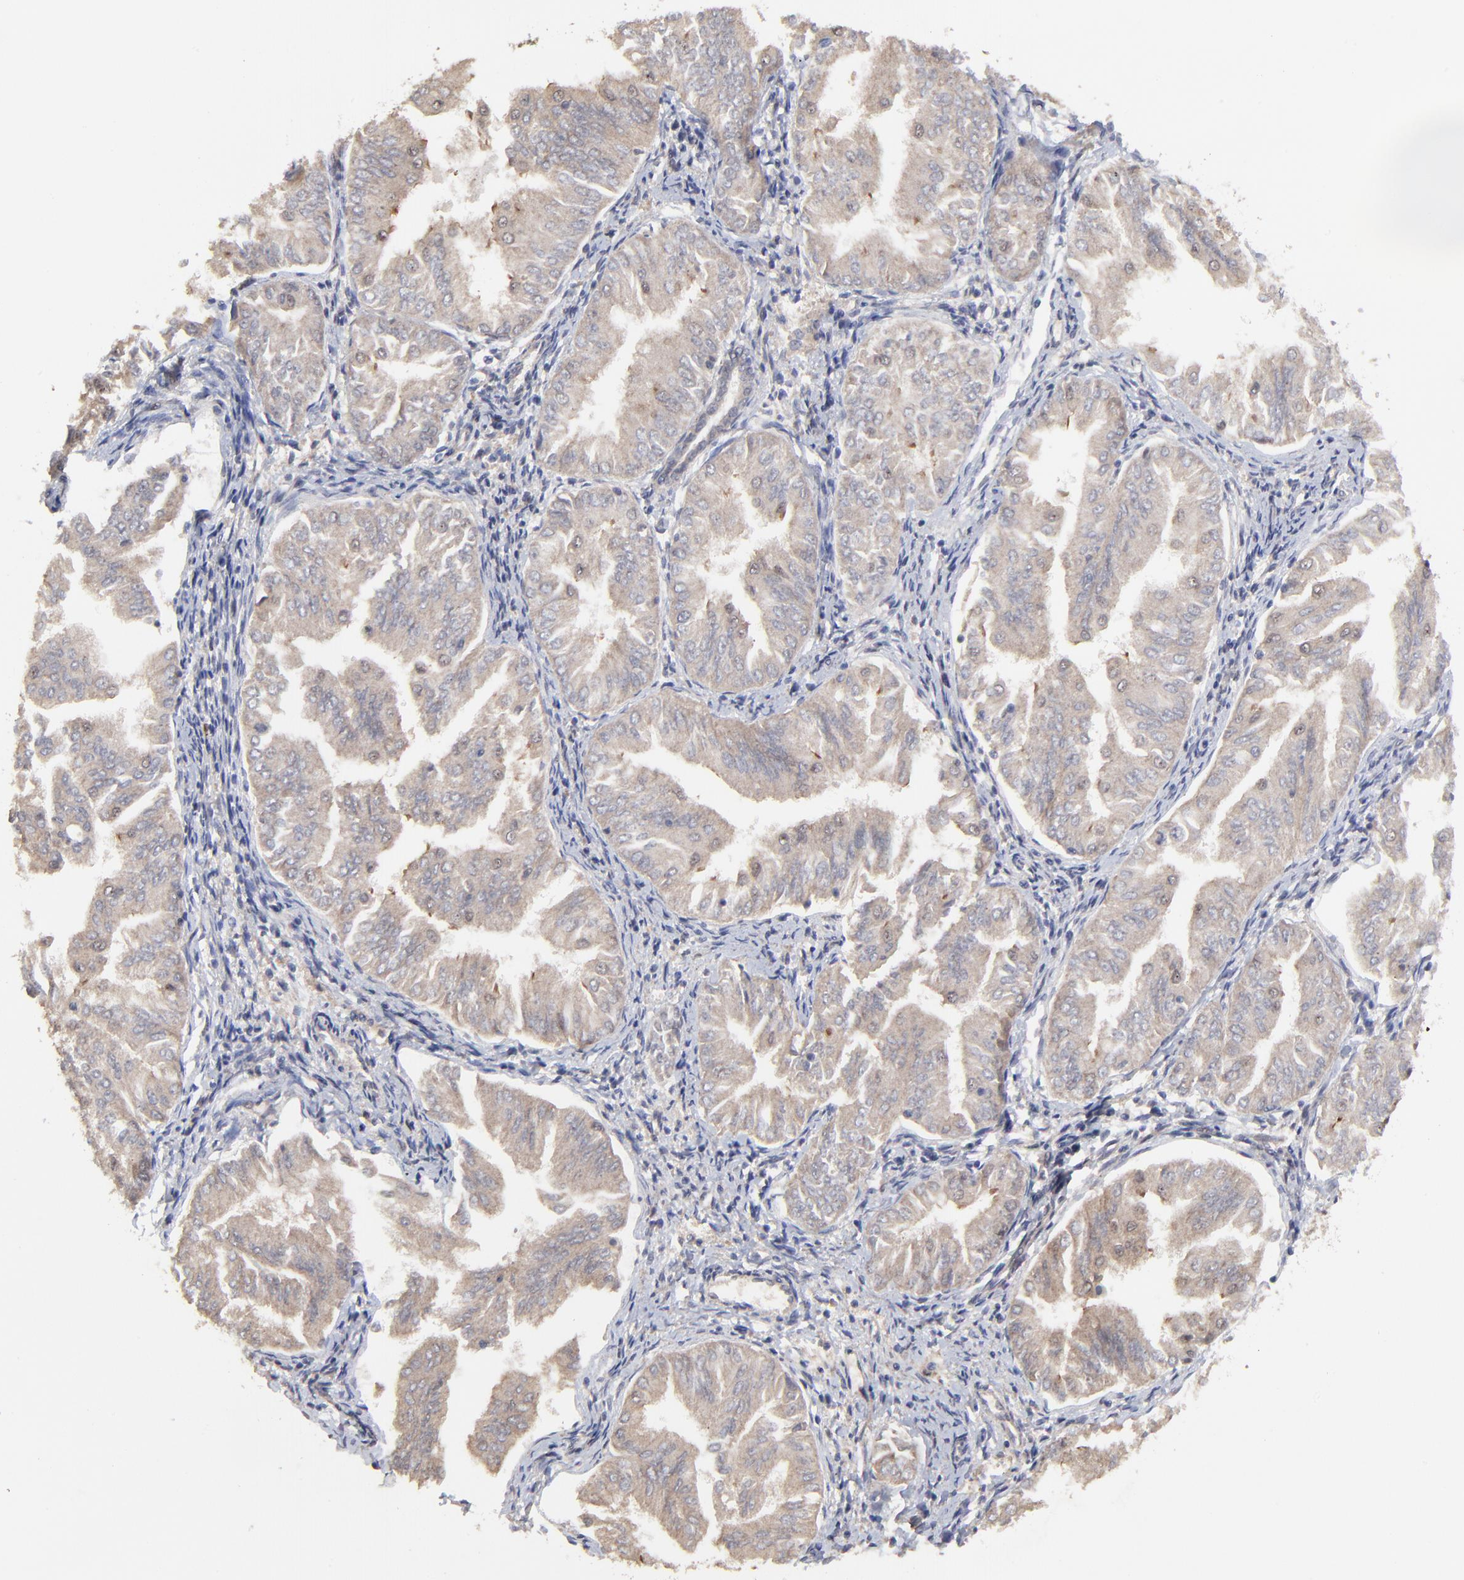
{"staining": {"intensity": "weak", "quantity": ">75%", "location": "cytoplasmic/membranous"}, "tissue": "endometrial cancer", "cell_type": "Tumor cells", "image_type": "cancer", "snomed": [{"axis": "morphology", "description": "Adenocarcinoma, NOS"}, {"axis": "topography", "description": "Endometrium"}], "caption": "This histopathology image demonstrates IHC staining of adenocarcinoma (endometrial), with low weak cytoplasmic/membranous staining in about >75% of tumor cells.", "gene": "FRMD8", "patient": {"sex": "female", "age": 53}}